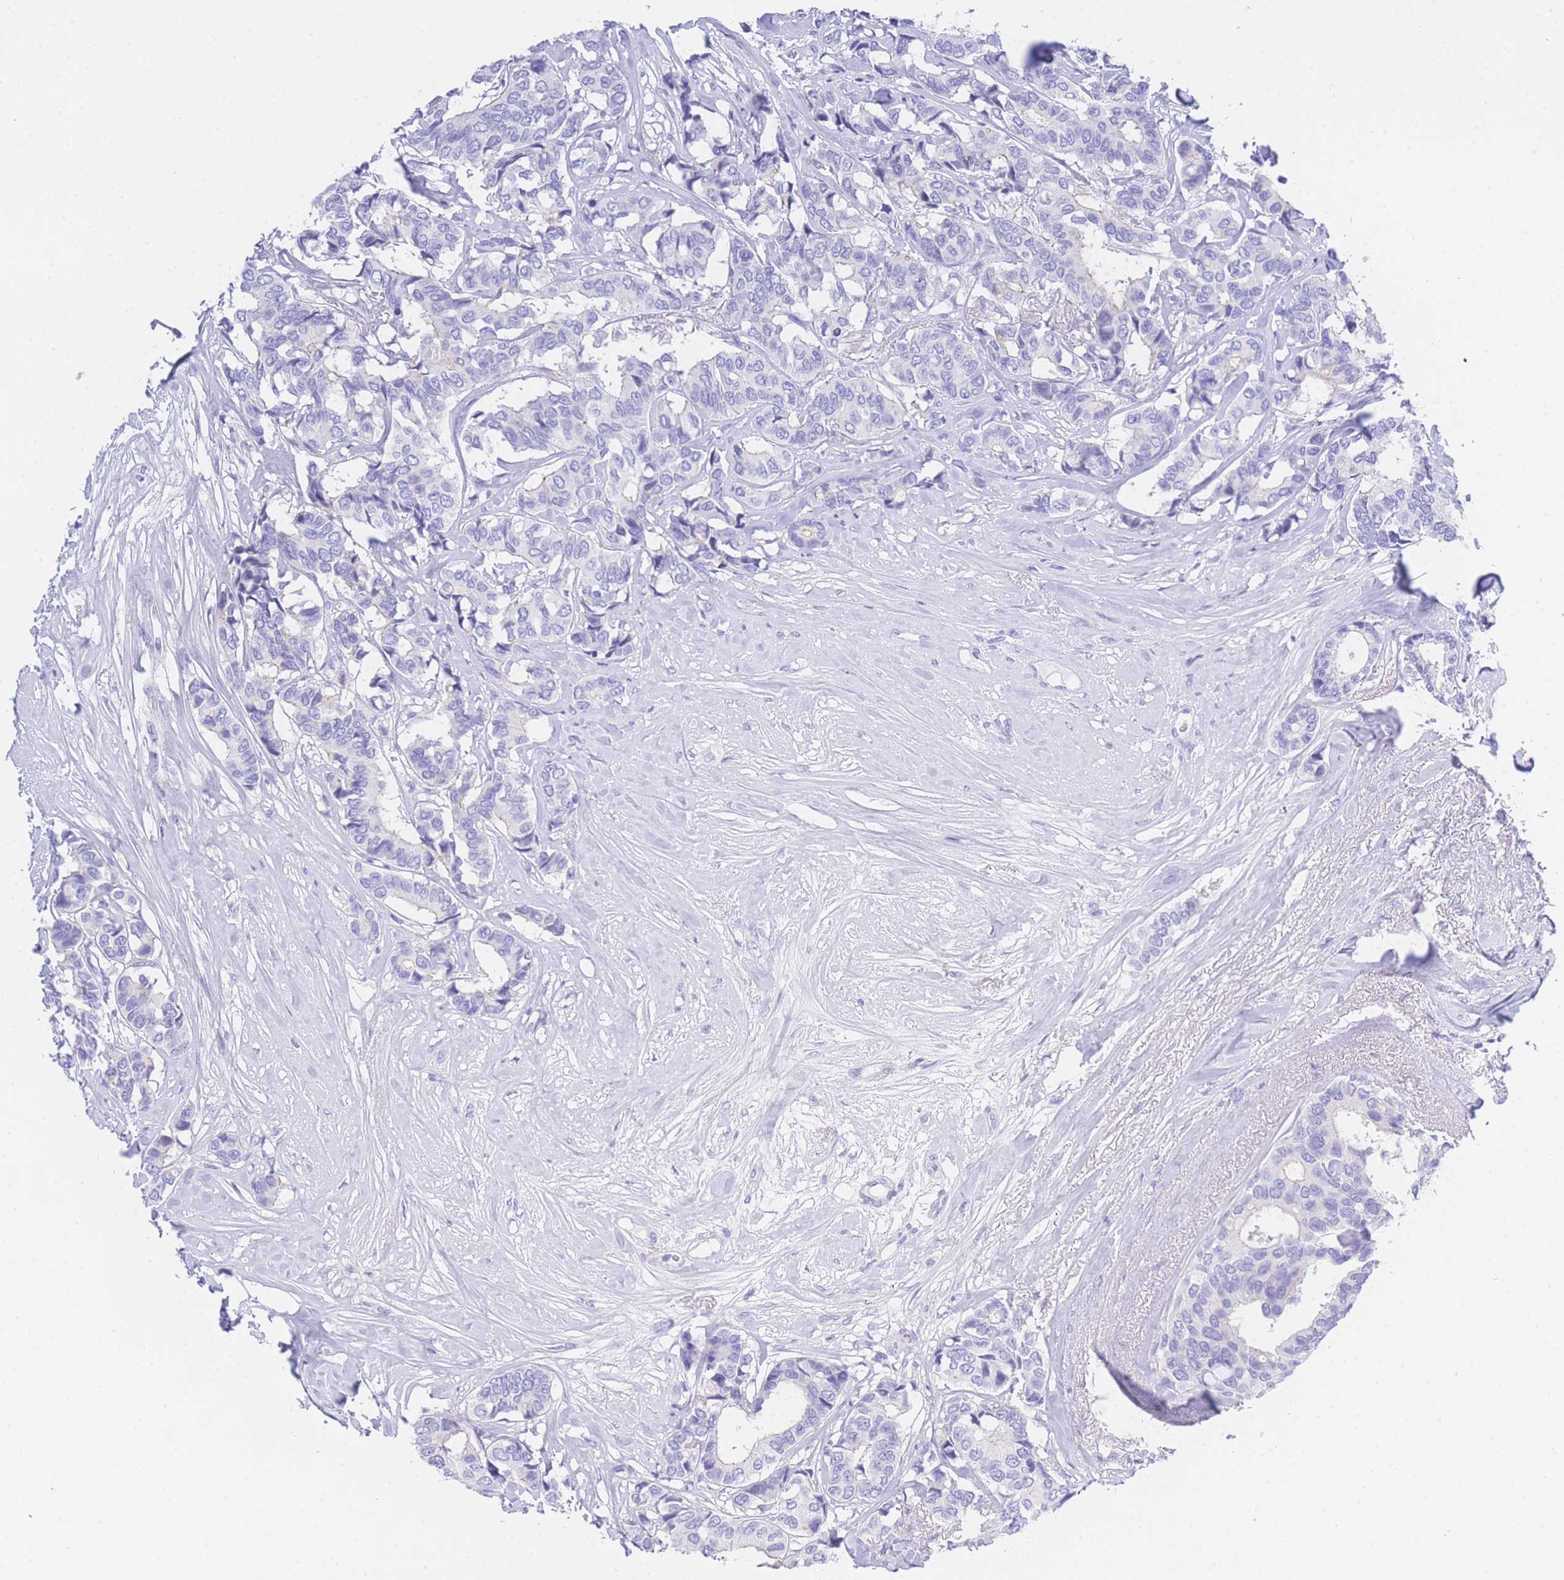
{"staining": {"intensity": "negative", "quantity": "none", "location": "none"}, "tissue": "breast cancer", "cell_type": "Tumor cells", "image_type": "cancer", "snomed": [{"axis": "morphology", "description": "Duct carcinoma"}, {"axis": "topography", "description": "Breast"}], "caption": "Photomicrograph shows no significant protein positivity in tumor cells of invasive ductal carcinoma (breast).", "gene": "TIFAB", "patient": {"sex": "female", "age": 87}}